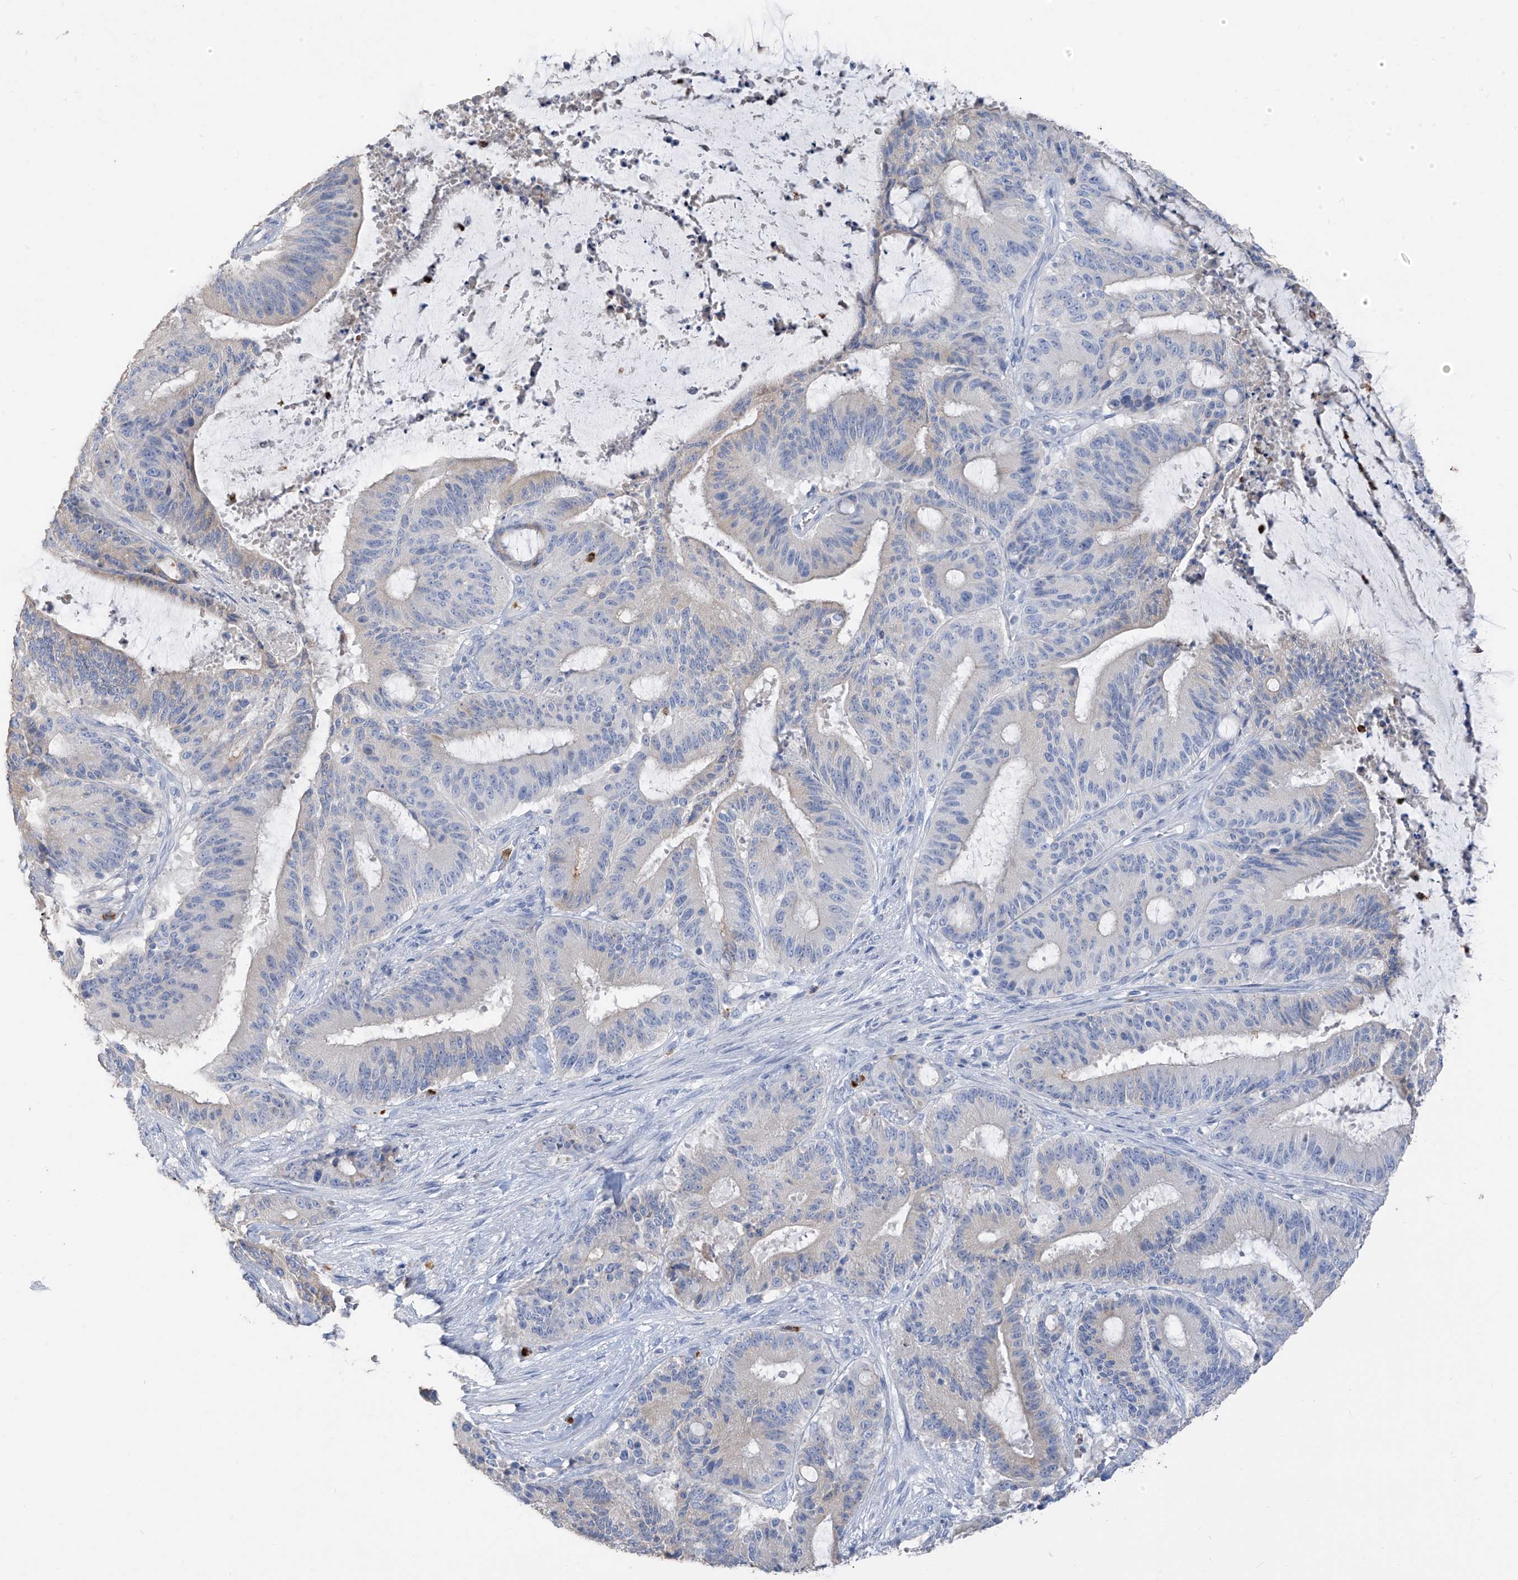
{"staining": {"intensity": "negative", "quantity": "none", "location": "none"}, "tissue": "liver cancer", "cell_type": "Tumor cells", "image_type": "cancer", "snomed": [{"axis": "morphology", "description": "Normal tissue, NOS"}, {"axis": "morphology", "description": "Cholangiocarcinoma"}, {"axis": "topography", "description": "Liver"}, {"axis": "topography", "description": "Peripheral nerve tissue"}], "caption": "The IHC photomicrograph has no significant expression in tumor cells of liver cholangiocarcinoma tissue. (DAB (3,3'-diaminobenzidine) immunohistochemistry with hematoxylin counter stain).", "gene": "PAFAH1B3", "patient": {"sex": "female", "age": 73}}